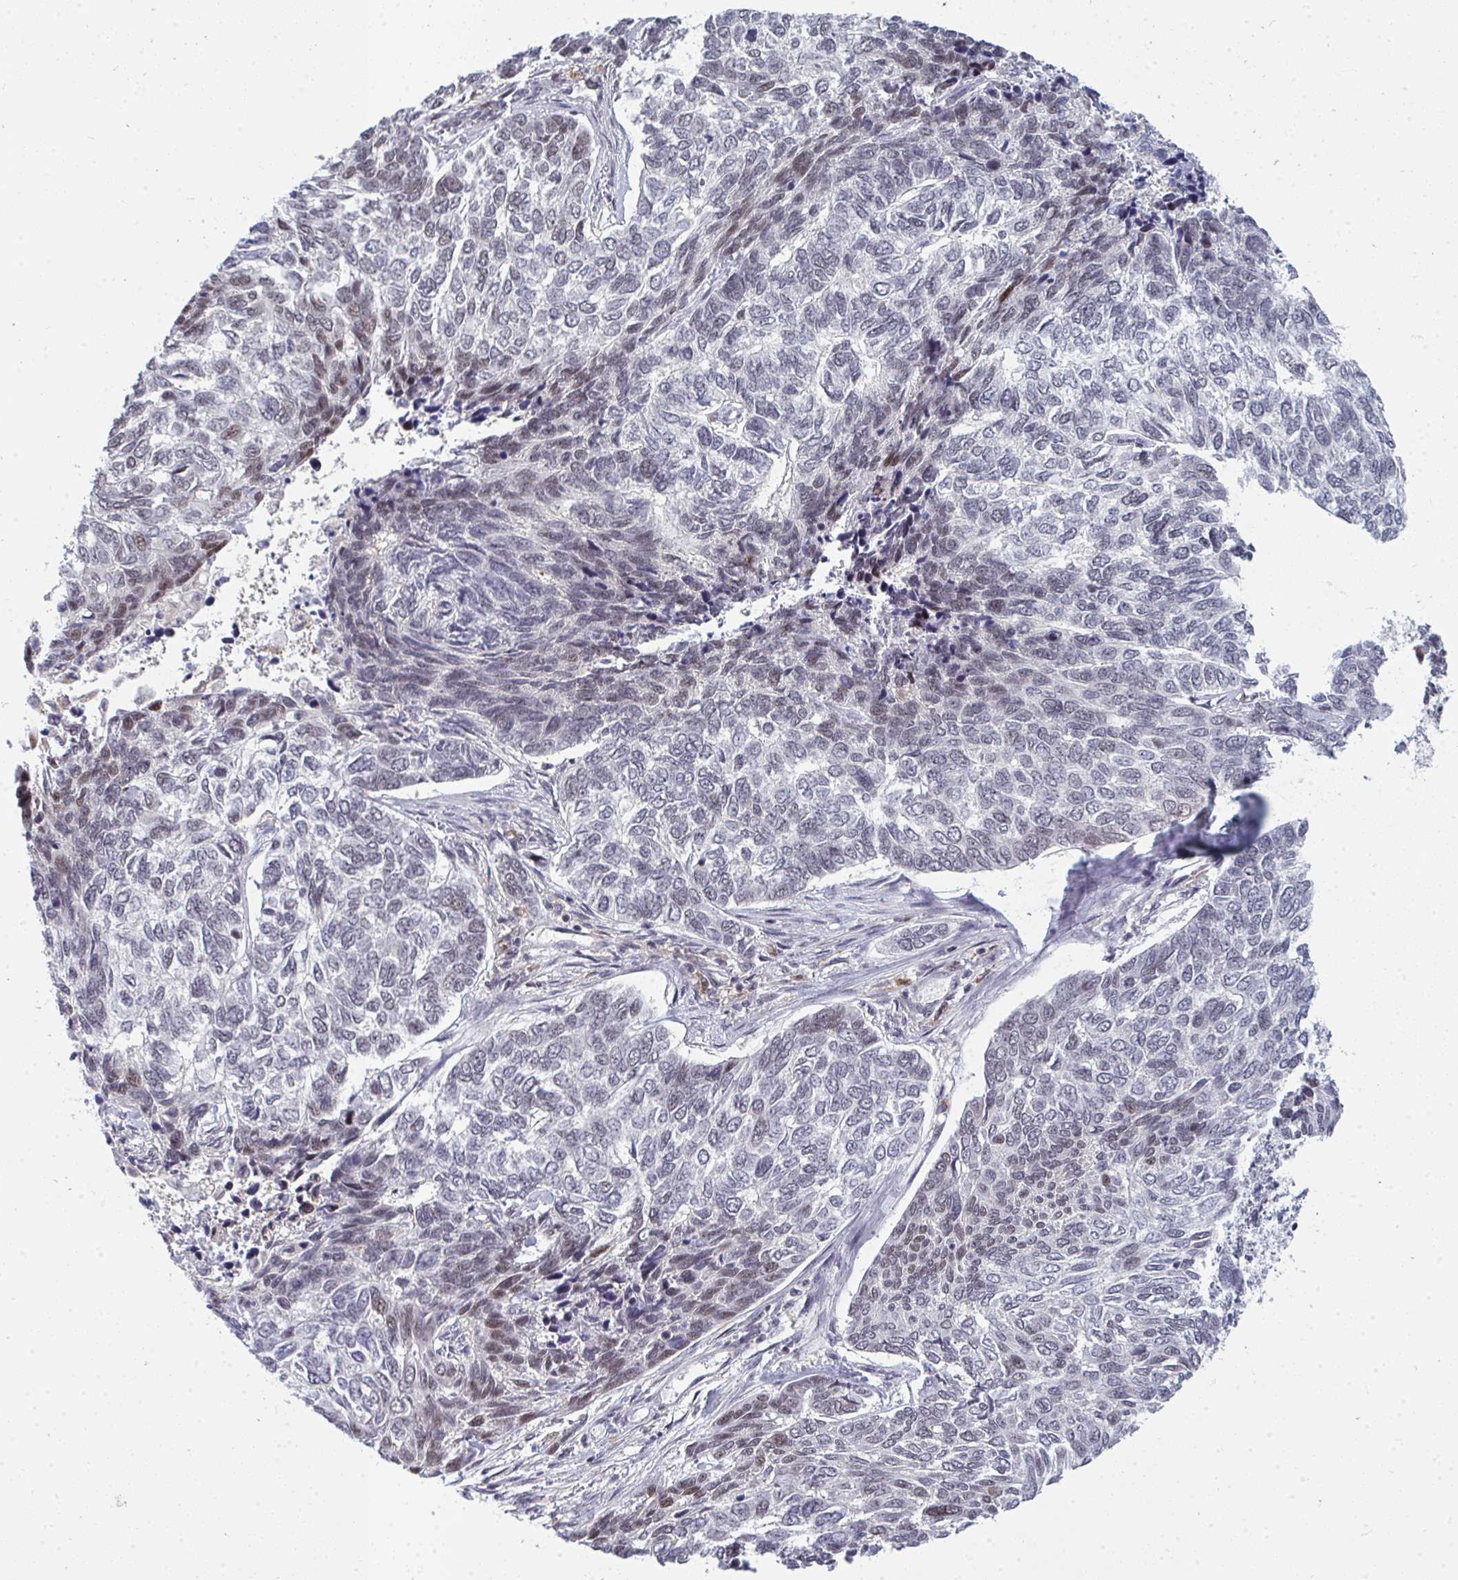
{"staining": {"intensity": "weak", "quantity": "<25%", "location": "nuclear"}, "tissue": "skin cancer", "cell_type": "Tumor cells", "image_type": "cancer", "snomed": [{"axis": "morphology", "description": "Basal cell carcinoma"}, {"axis": "topography", "description": "Skin"}], "caption": "High power microscopy histopathology image of an immunohistochemistry photomicrograph of skin basal cell carcinoma, revealing no significant positivity in tumor cells.", "gene": "ATF1", "patient": {"sex": "female", "age": 65}}